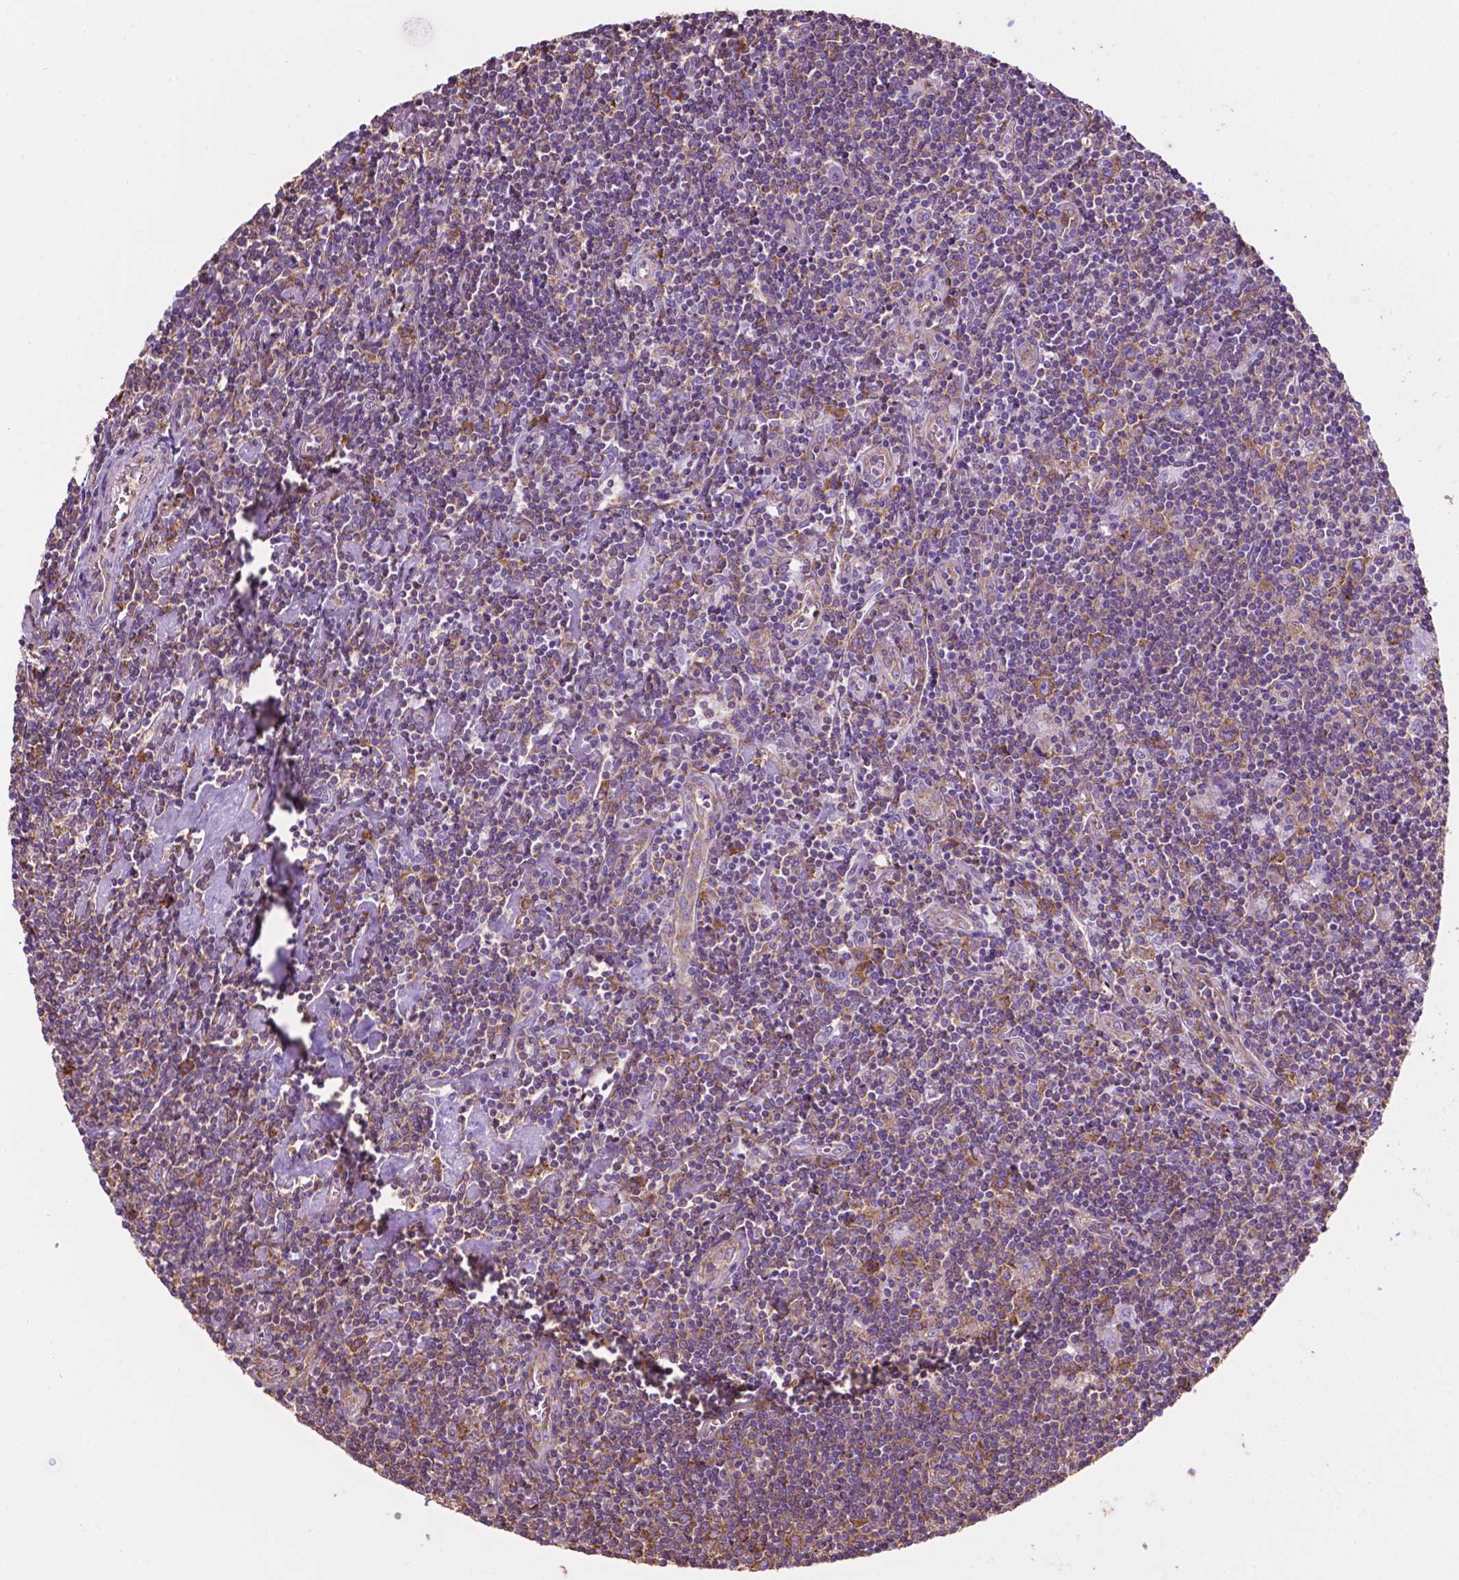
{"staining": {"intensity": "weak", "quantity": ">75%", "location": "cytoplasmic/membranous"}, "tissue": "lymphoma", "cell_type": "Tumor cells", "image_type": "cancer", "snomed": [{"axis": "morphology", "description": "Hodgkin's disease, NOS"}, {"axis": "topography", "description": "Lymph node"}], "caption": "Immunohistochemistry (IHC) of lymphoma demonstrates low levels of weak cytoplasmic/membranous positivity in approximately >75% of tumor cells. (IHC, brightfield microscopy, high magnification).", "gene": "RPL29", "patient": {"sex": "male", "age": 40}}